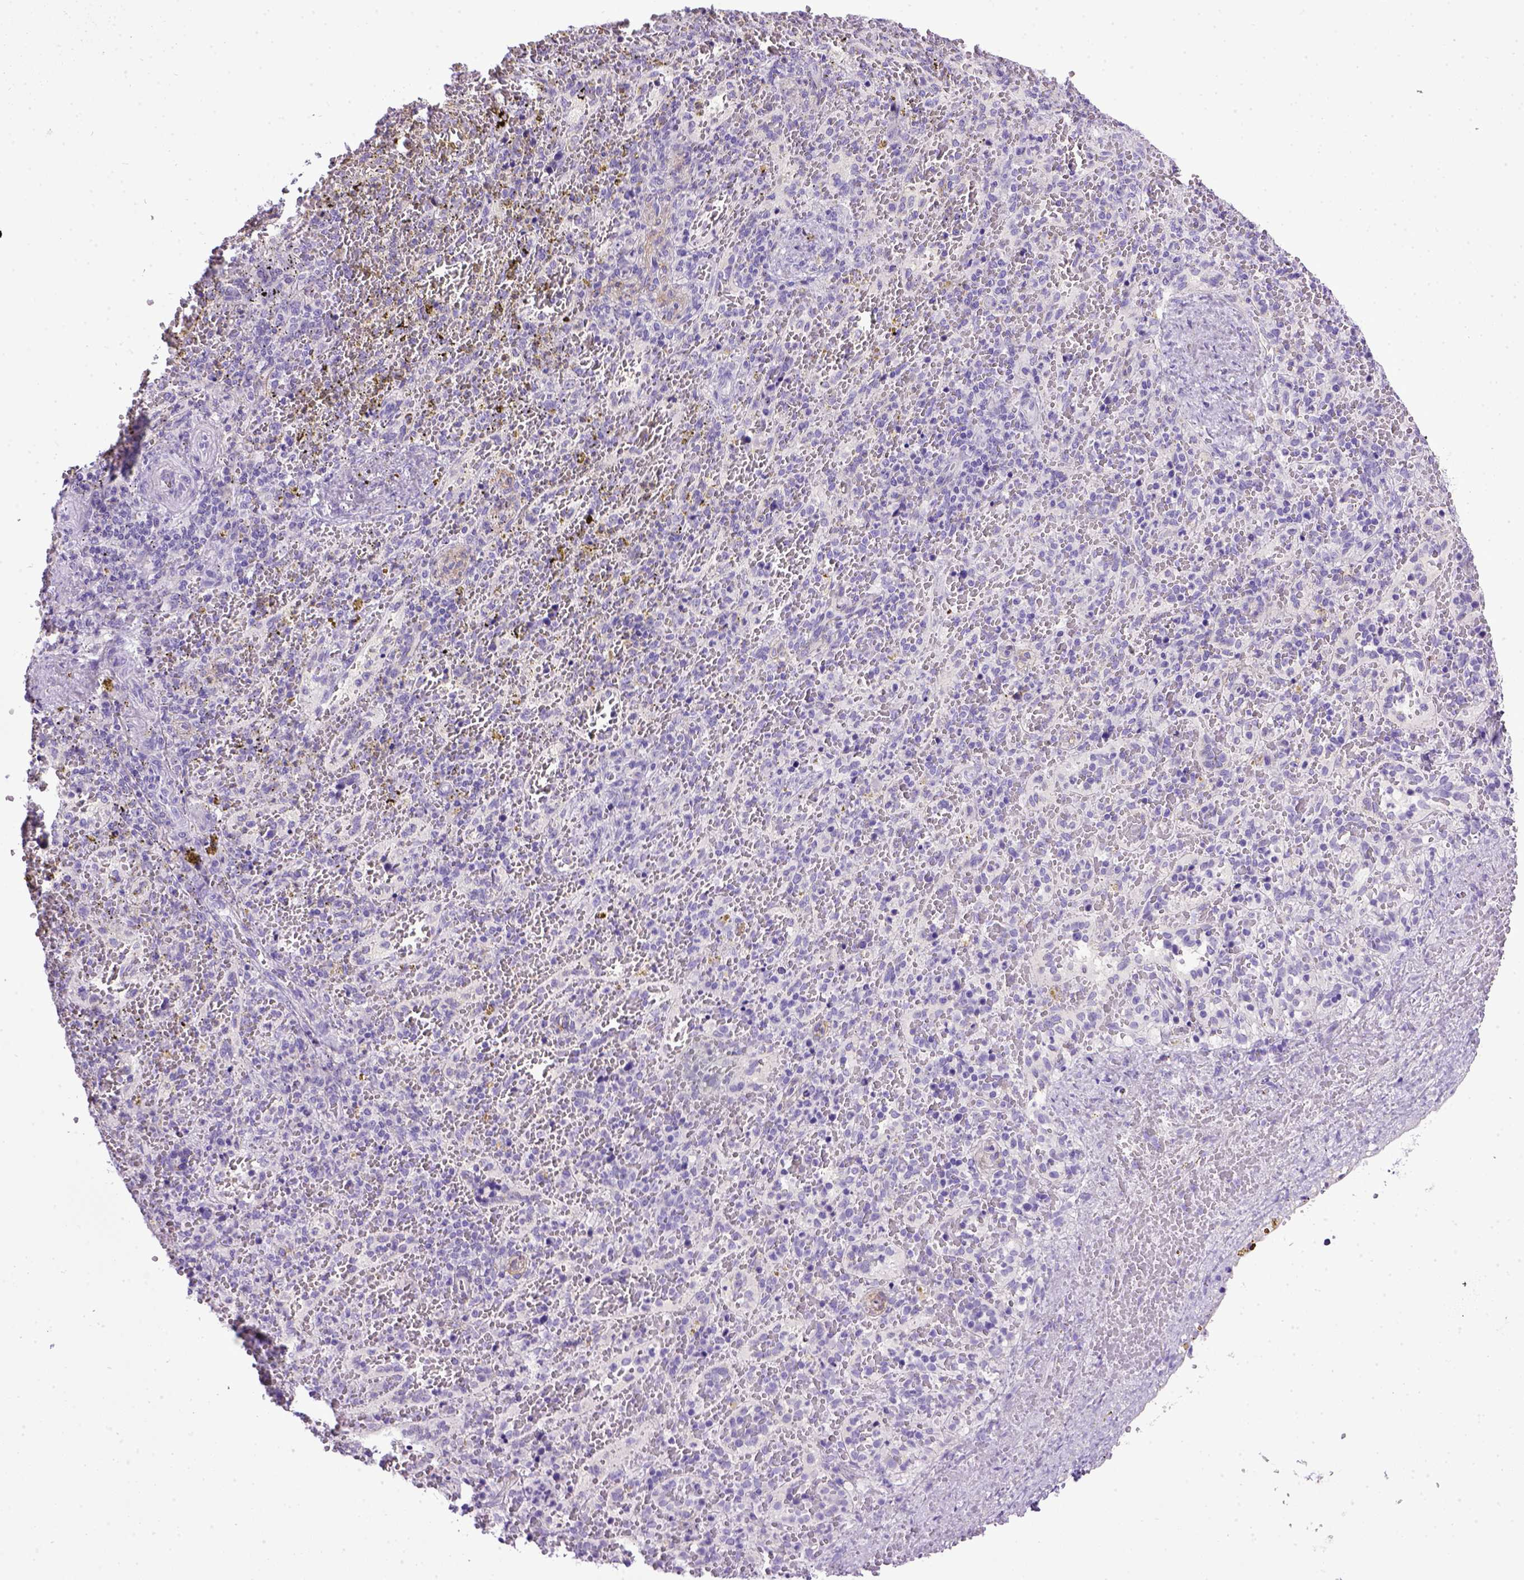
{"staining": {"intensity": "negative", "quantity": "none", "location": "none"}, "tissue": "spleen", "cell_type": "Cells in red pulp", "image_type": "normal", "snomed": [{"axis": "morphology", "description": "Normal tissue, NOS"}, {"axis": "topography", "description": "Spleen"}], "caption": "This is an immunohistochemistry (IHC) micrograph of normal human spleen. There is no positivity in cells in red pulp.", "gene": "CDH1", "patient": {"sex": "female", "age": 50}}